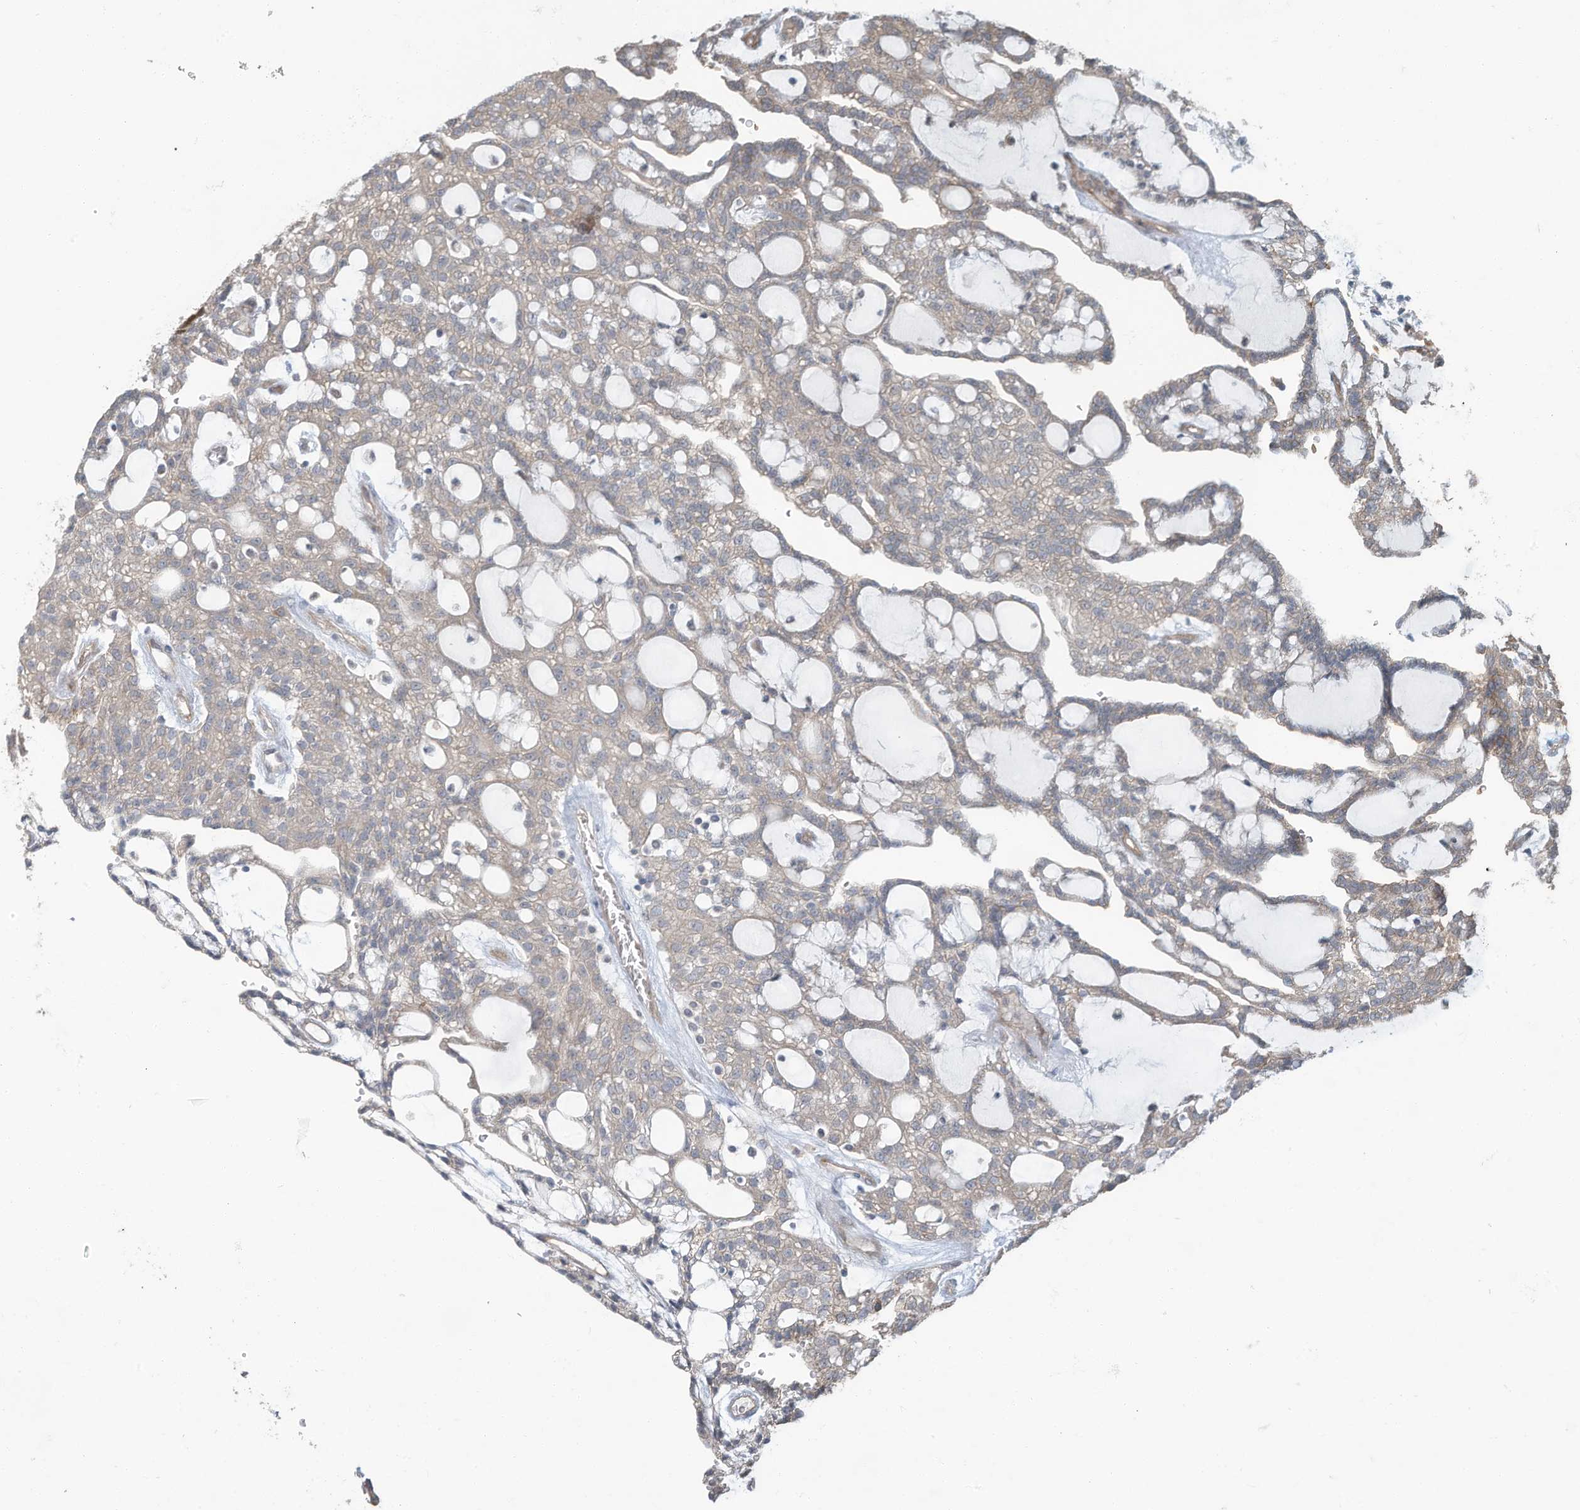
{"staining": {"intensity": "weak", "quantity": "<25%", "location": "cytoplasmic/membranous"}, "tissue": "renal cancer", "cell_type": "Tumor cells", "image_type": "cancer", "snomed": [{"axis": "morphology", "description": "Adenocarcinoma, NOS"}, {"axis": "topography", "description": "Kidney"}], "caption": "An immunohistochemistry (IHC) image of renal adenocarcinoma is shown. There is no staining in tumor cells of renal adenocarcinoma.", "gene": "ERI2", "patient": {"sex": "male", "age": 63}}